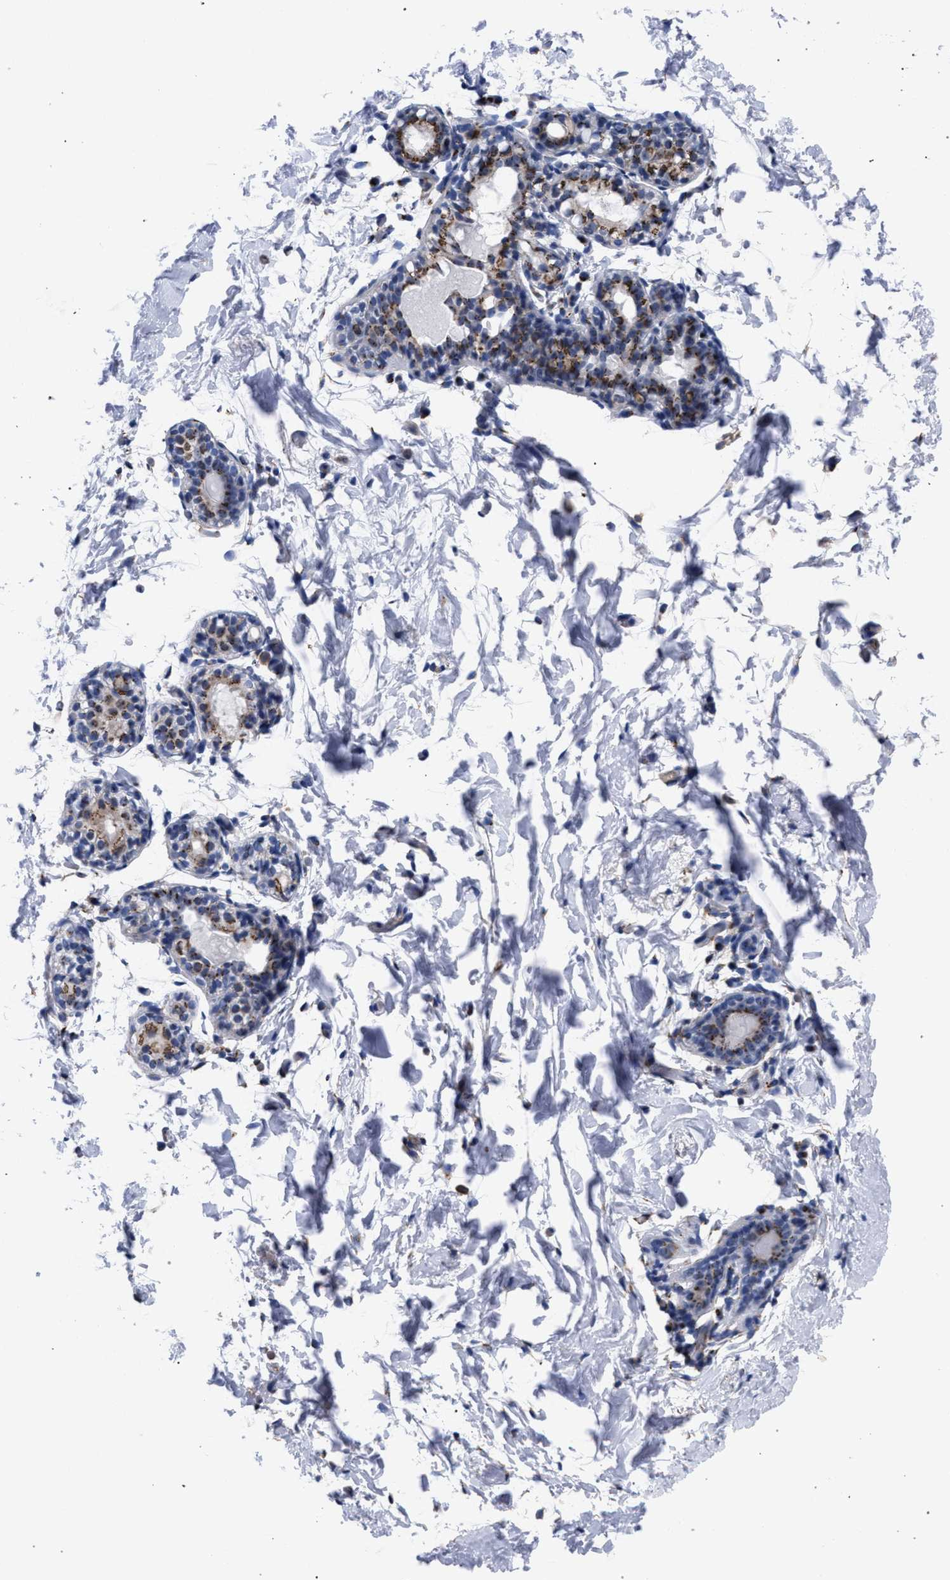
{"staining": {"intensity": "negative", "quantity": "none", "location": "none"}, "tissue": "breast", "cell_type": "Adipocytes", "image_type": "normal", "snomed": [{"axis": "morphology", "description": "Normal tissue, NOS"}, {"axis": "topography", "description": "Breast"}], "caption": "This is an immunohistochemistry (IHC) photomicrograph of unremarkable breast. There is no expression in adipocytes.", "gene": "GOLGA2", "patient": {"sex": "female", "age": 62}}